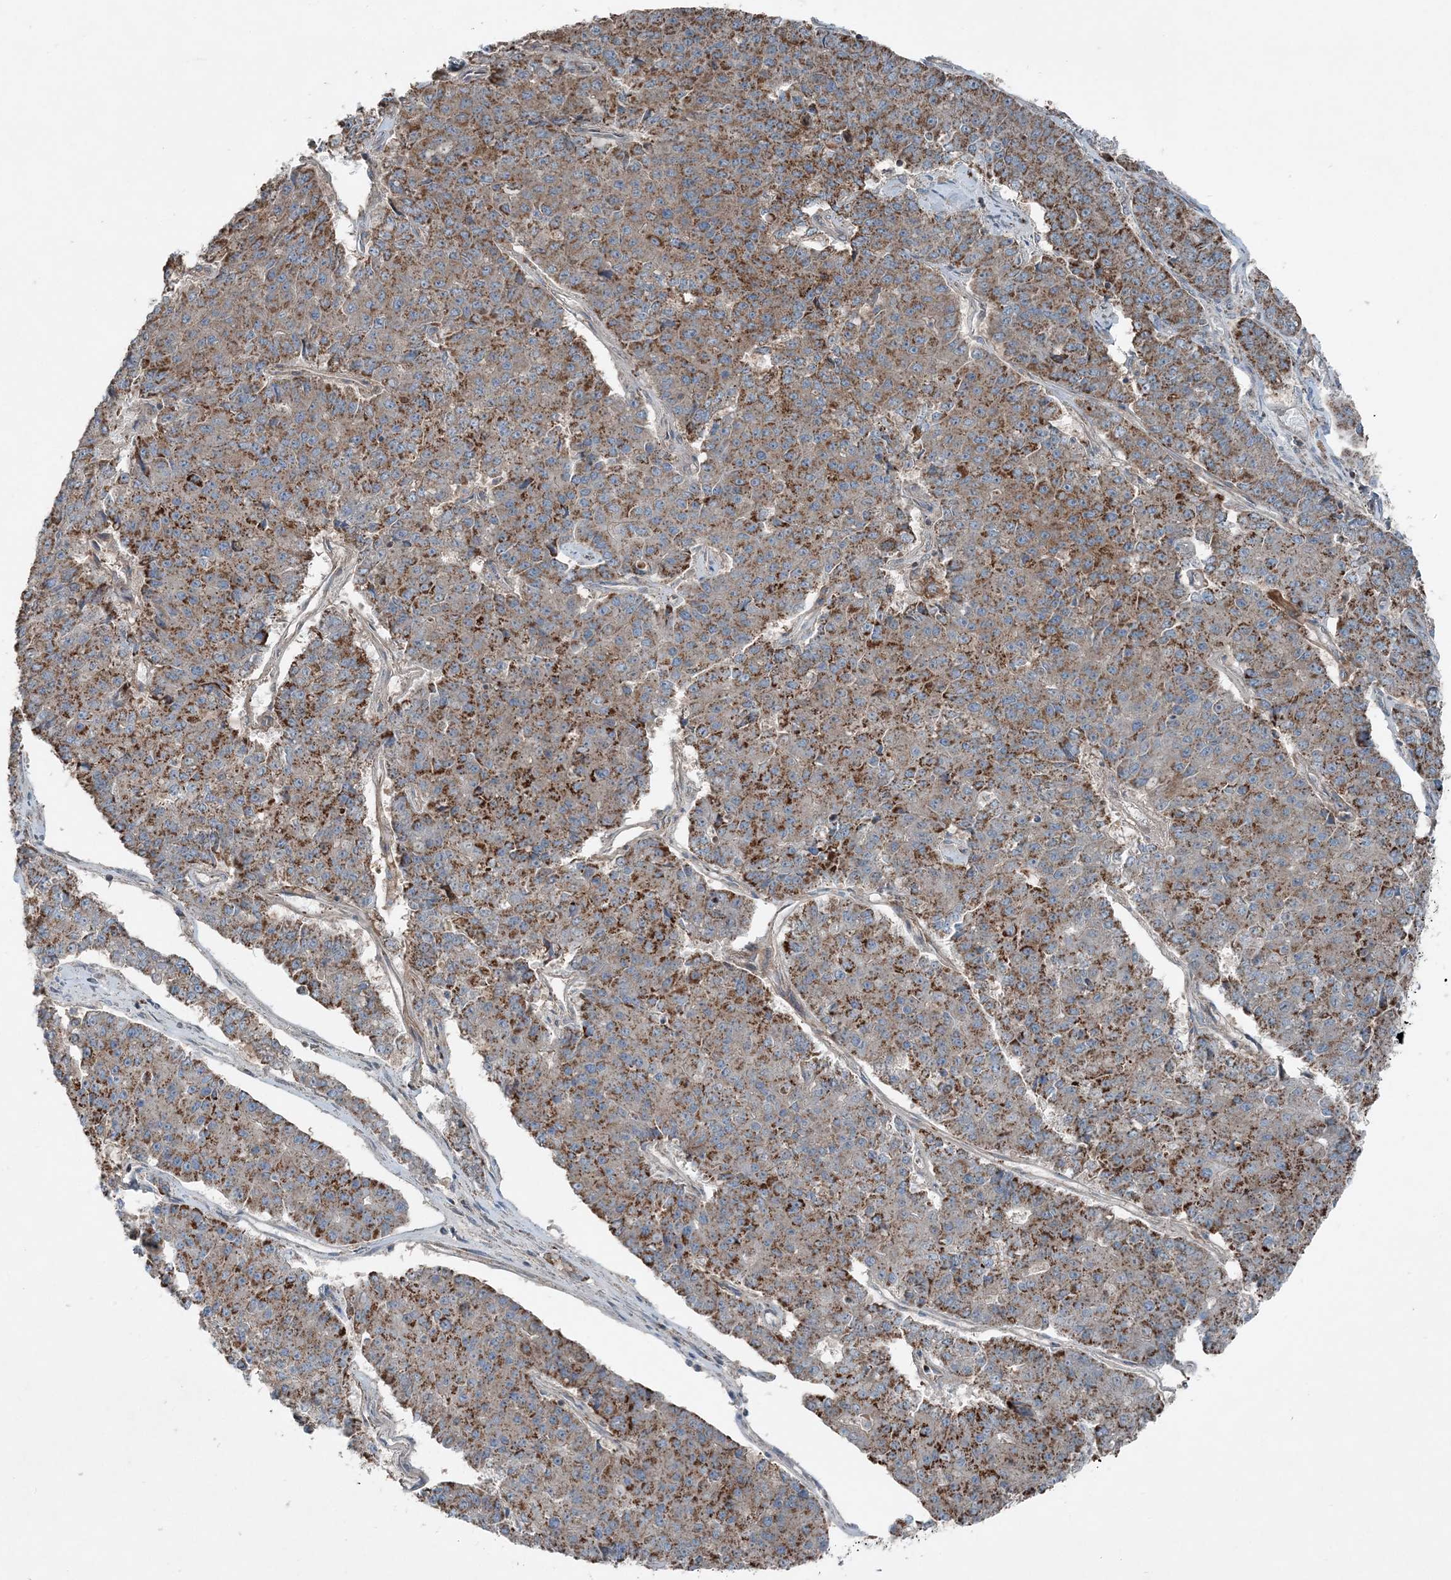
{"staining": {"intensity": "moderate", "quantity": ">75%", "location": "cytoplasmic/membranous"}, "tissue": "pancreatic cancer", "cell_type": "Tumor cells", "image_type": "cancer", "snomed": [{"axis": "morphology", "description": "Adenocarcinoma, NOS"}, {"axis": "topography", "description": "Pancreas"}], "caption": "Immunohistochemistry (IHC) of pancreatic adenocarcinoma reveals medium levels of moderate cytoplasmic/membranous positivity in about >75% of tumor cells.", "gene": "KY", "patient": {"sex": "male", "age": 50}}